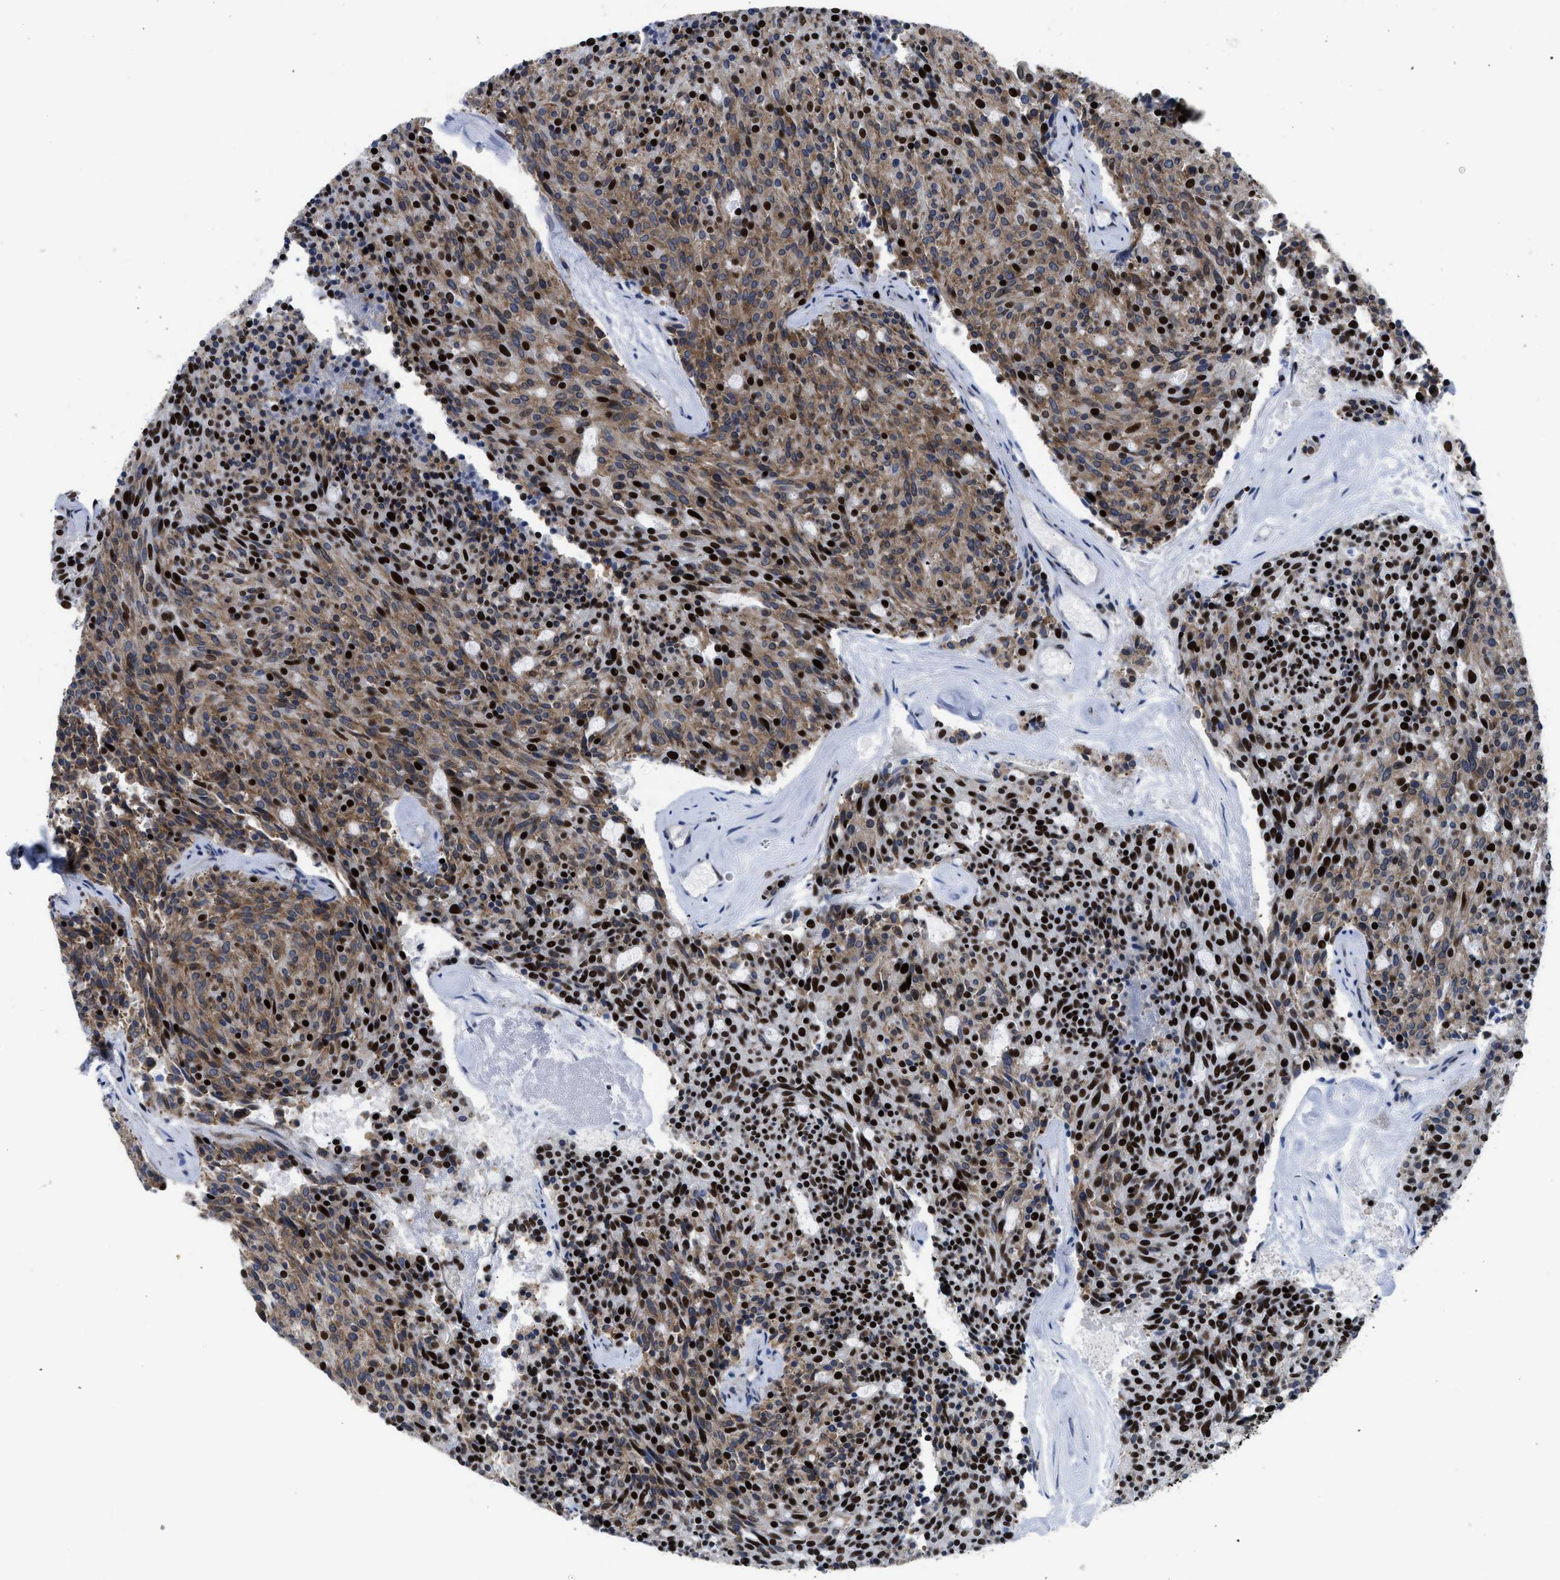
{"staining": {"intensity": "moderate", "quantity": ">75%", "location": "cytoplasmic/membranous"}, "tissue": "carcinoid", "cell_type": "Tumor cells", "image_type": "cancer", "snomed": [{"axis": "morphology", "description": "Carcinoid, malignant, NOS"}, {"axis": "topography", "description": "Pancreas"}], "caption": "The histopathology image reveals a brown stain indicating the presence of a protein in the cytoplasmic/membranous of tumor cells in carcinoid.", "gene": "SCAF4", "patient": {"sex": "female", "age": 54}}